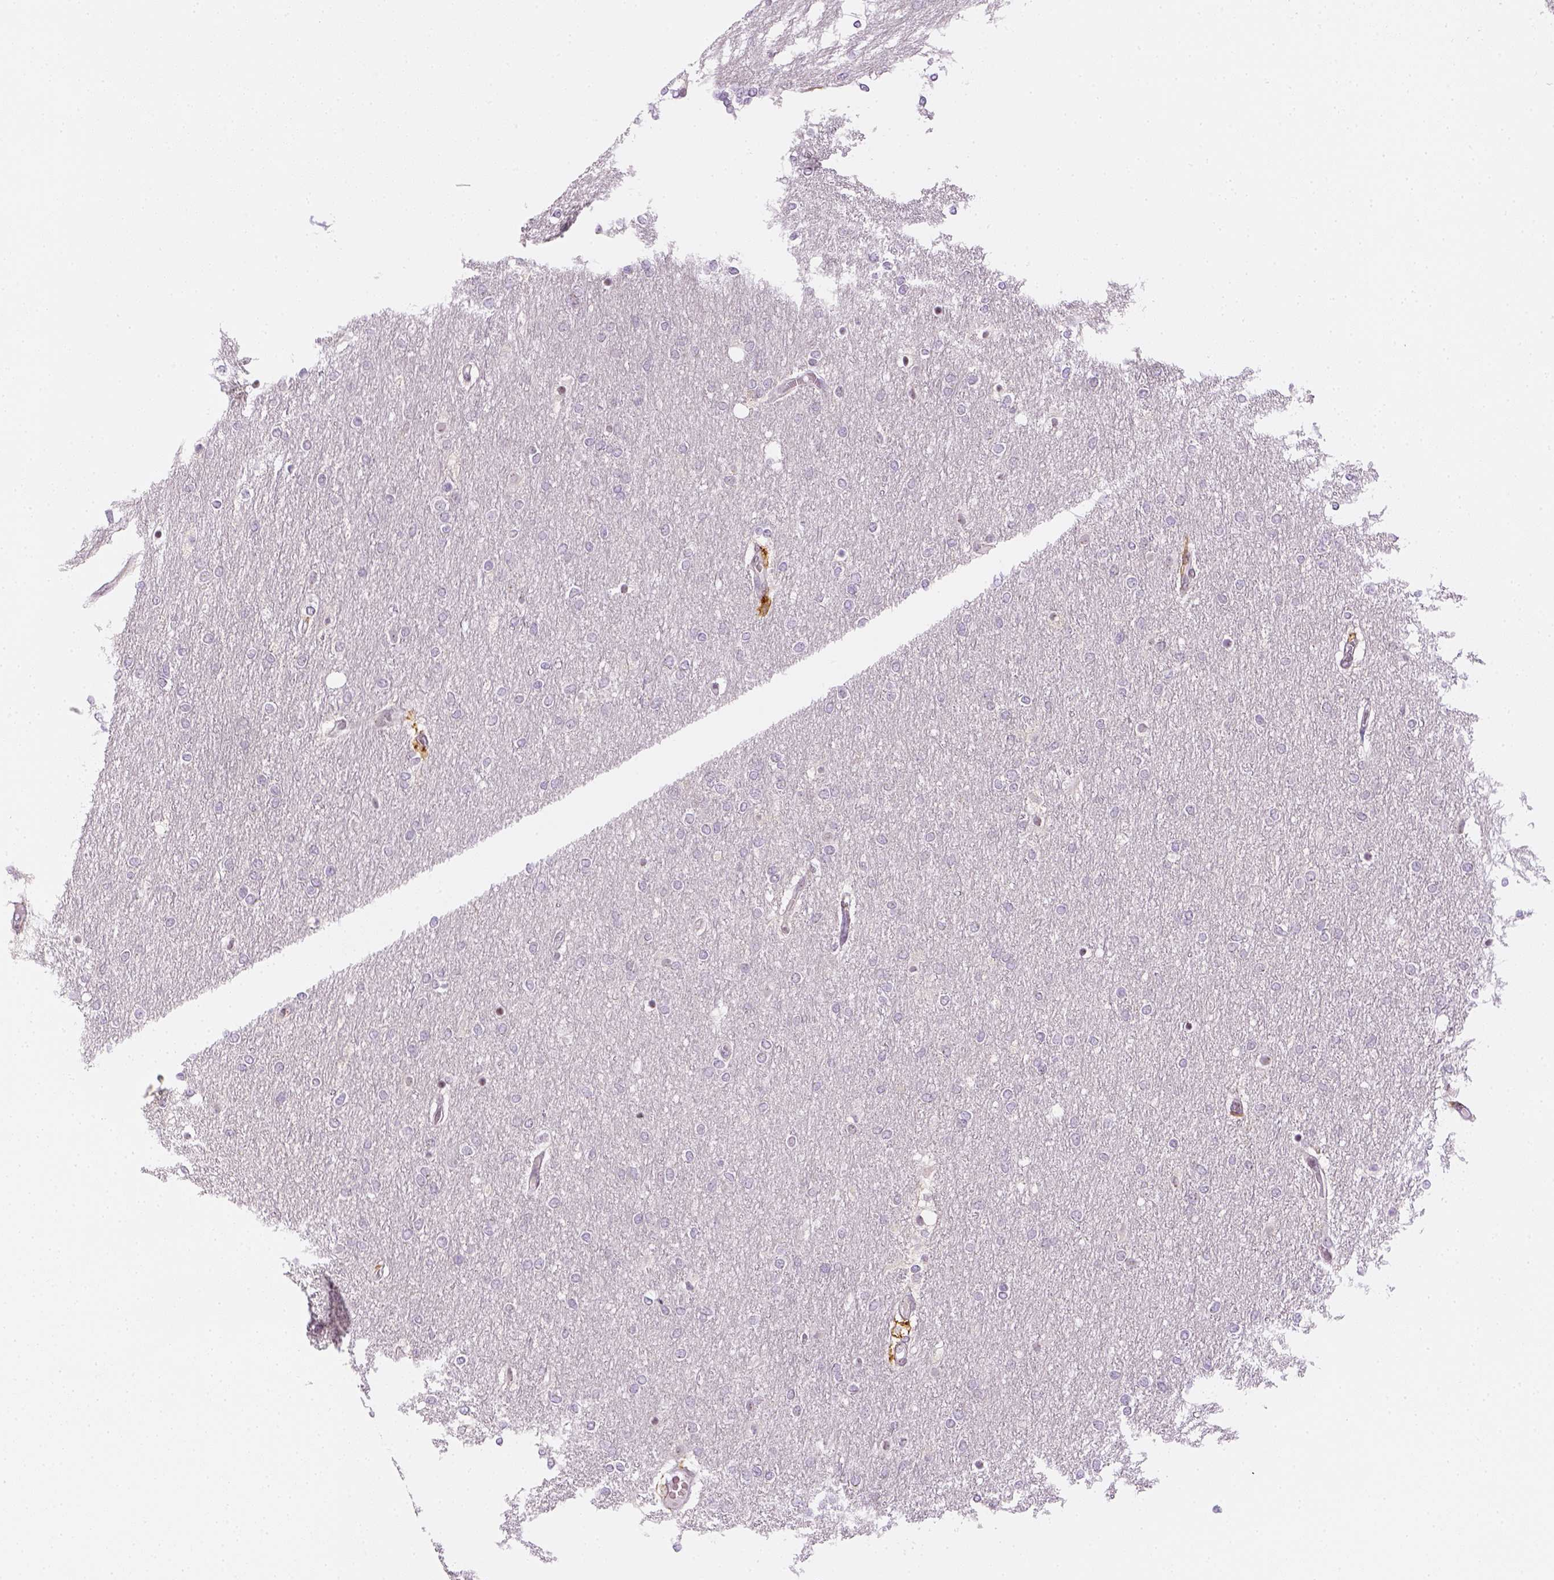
{"staining": {"intensity": "negative", "quantity": "none", "location": "none"}, "tissue": "glioma", "cell_type": "Tumor cells", "image_type": "cancer", "snomed": [{"axis": "morphology", "description": "Glioma, malignant, High grade"}, {"axis": "topography", "description": "Brain"}], "caption": "The histopathology image reveals no significant expression in tumor cells of glioma.", "gene": "CD14", "patient": {"sex": "female", "age": 61}}